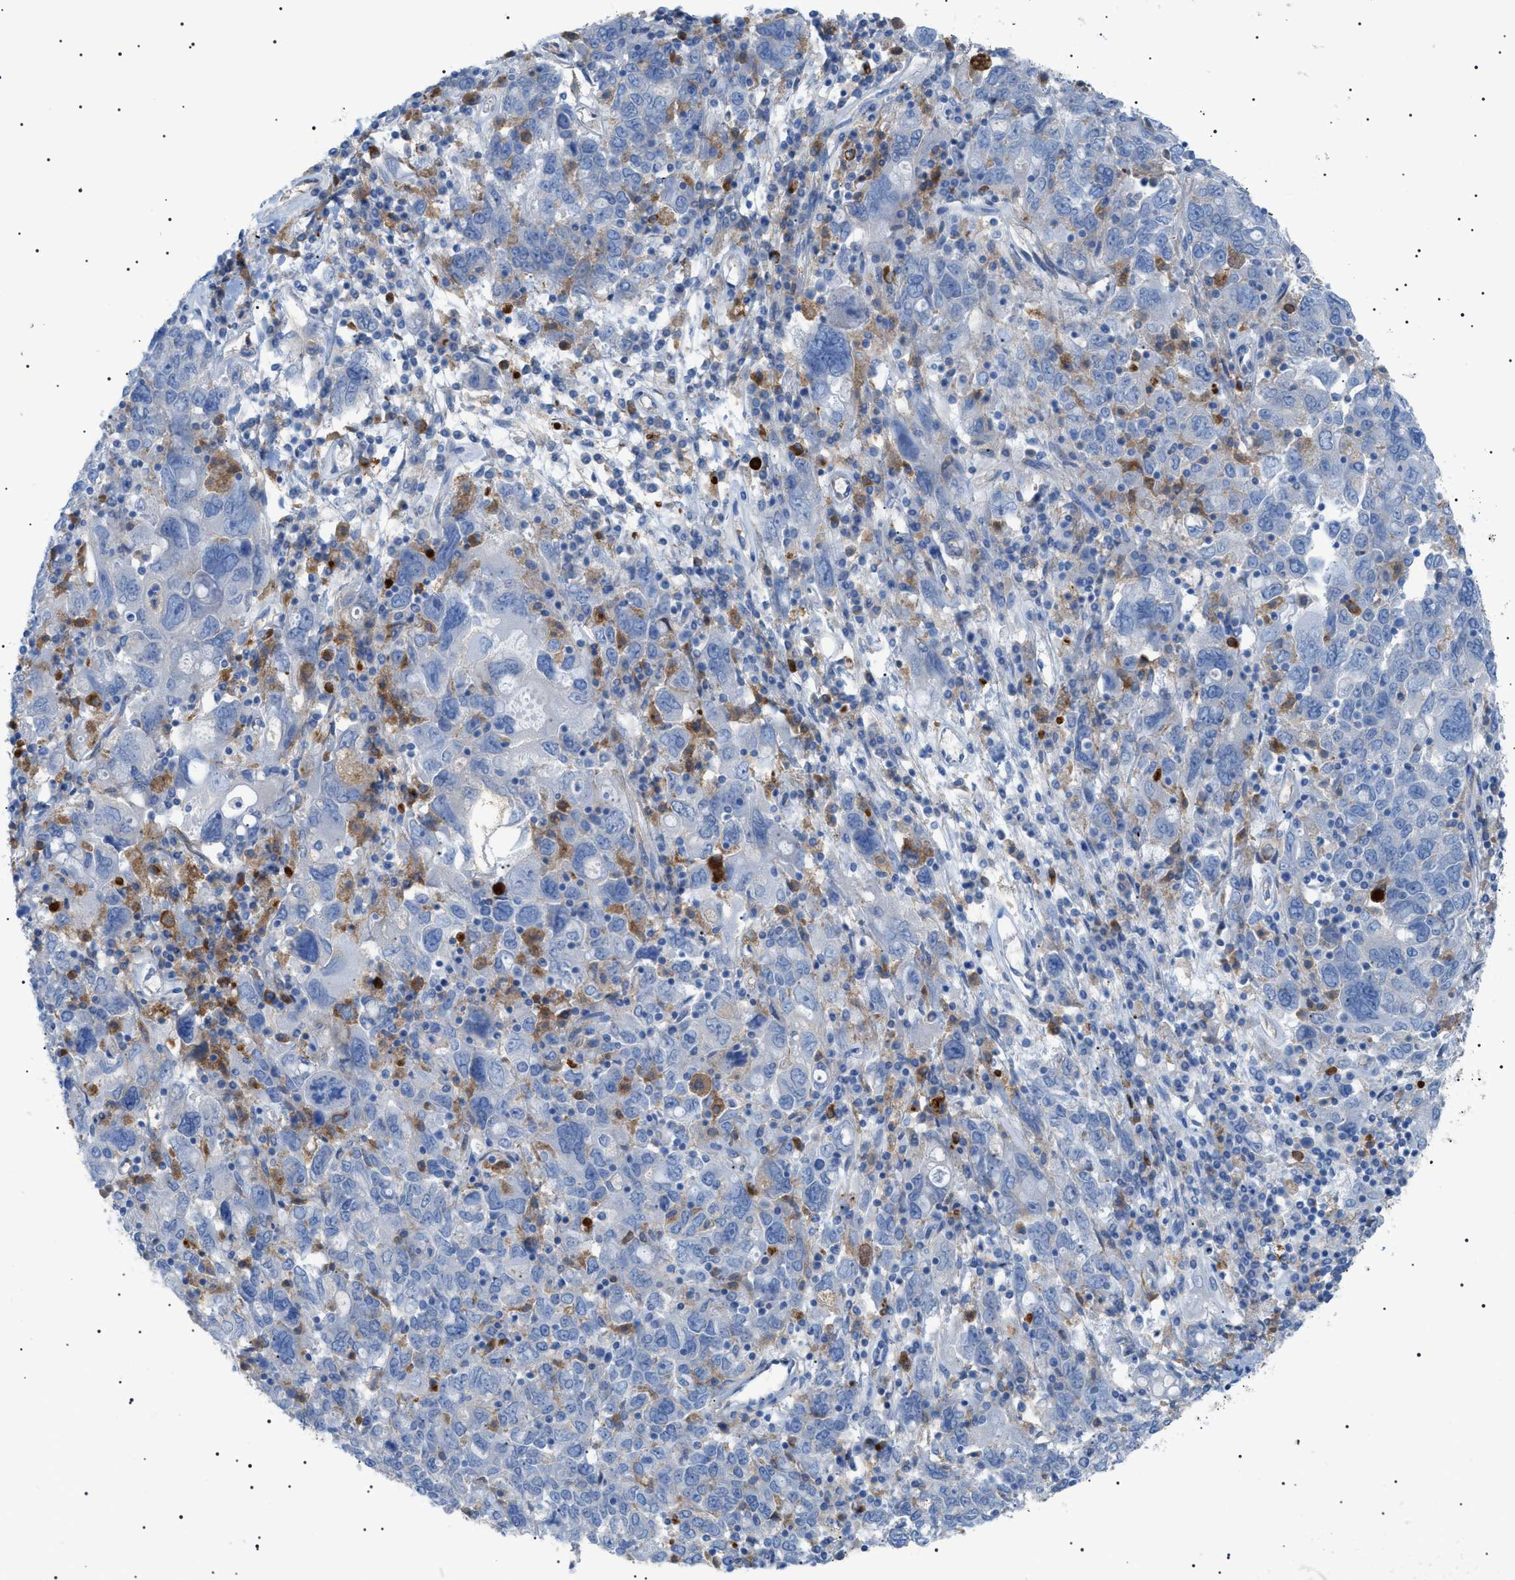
{"staining": {"intensity": "negative", "quantity": "none", "location": "none"}, "tissue": "ovarian cancer", "cell_type": "Tumor cells", "image_type": "cancer", "snomed": [{"axis": "morphology", "description": "Carcinoma, endometroid"}, {"axis": "topography", "description": "Ovary"}], "caption": "This photomicrograph is of ovarian endometroid carcinoma stained with immunohistochemistry to label a protein in brown with the nuclei are counter-stained blue. There is no staining in tumor cells. (Stains: DAB (3,3'-diaminobenzidine) immunohistochemistry with hematoxylin counter stain, Microscopy: brightfield microscopy at high magnification).", "gene": "LPA", "patient": {"sex": "female", "age": 62}}